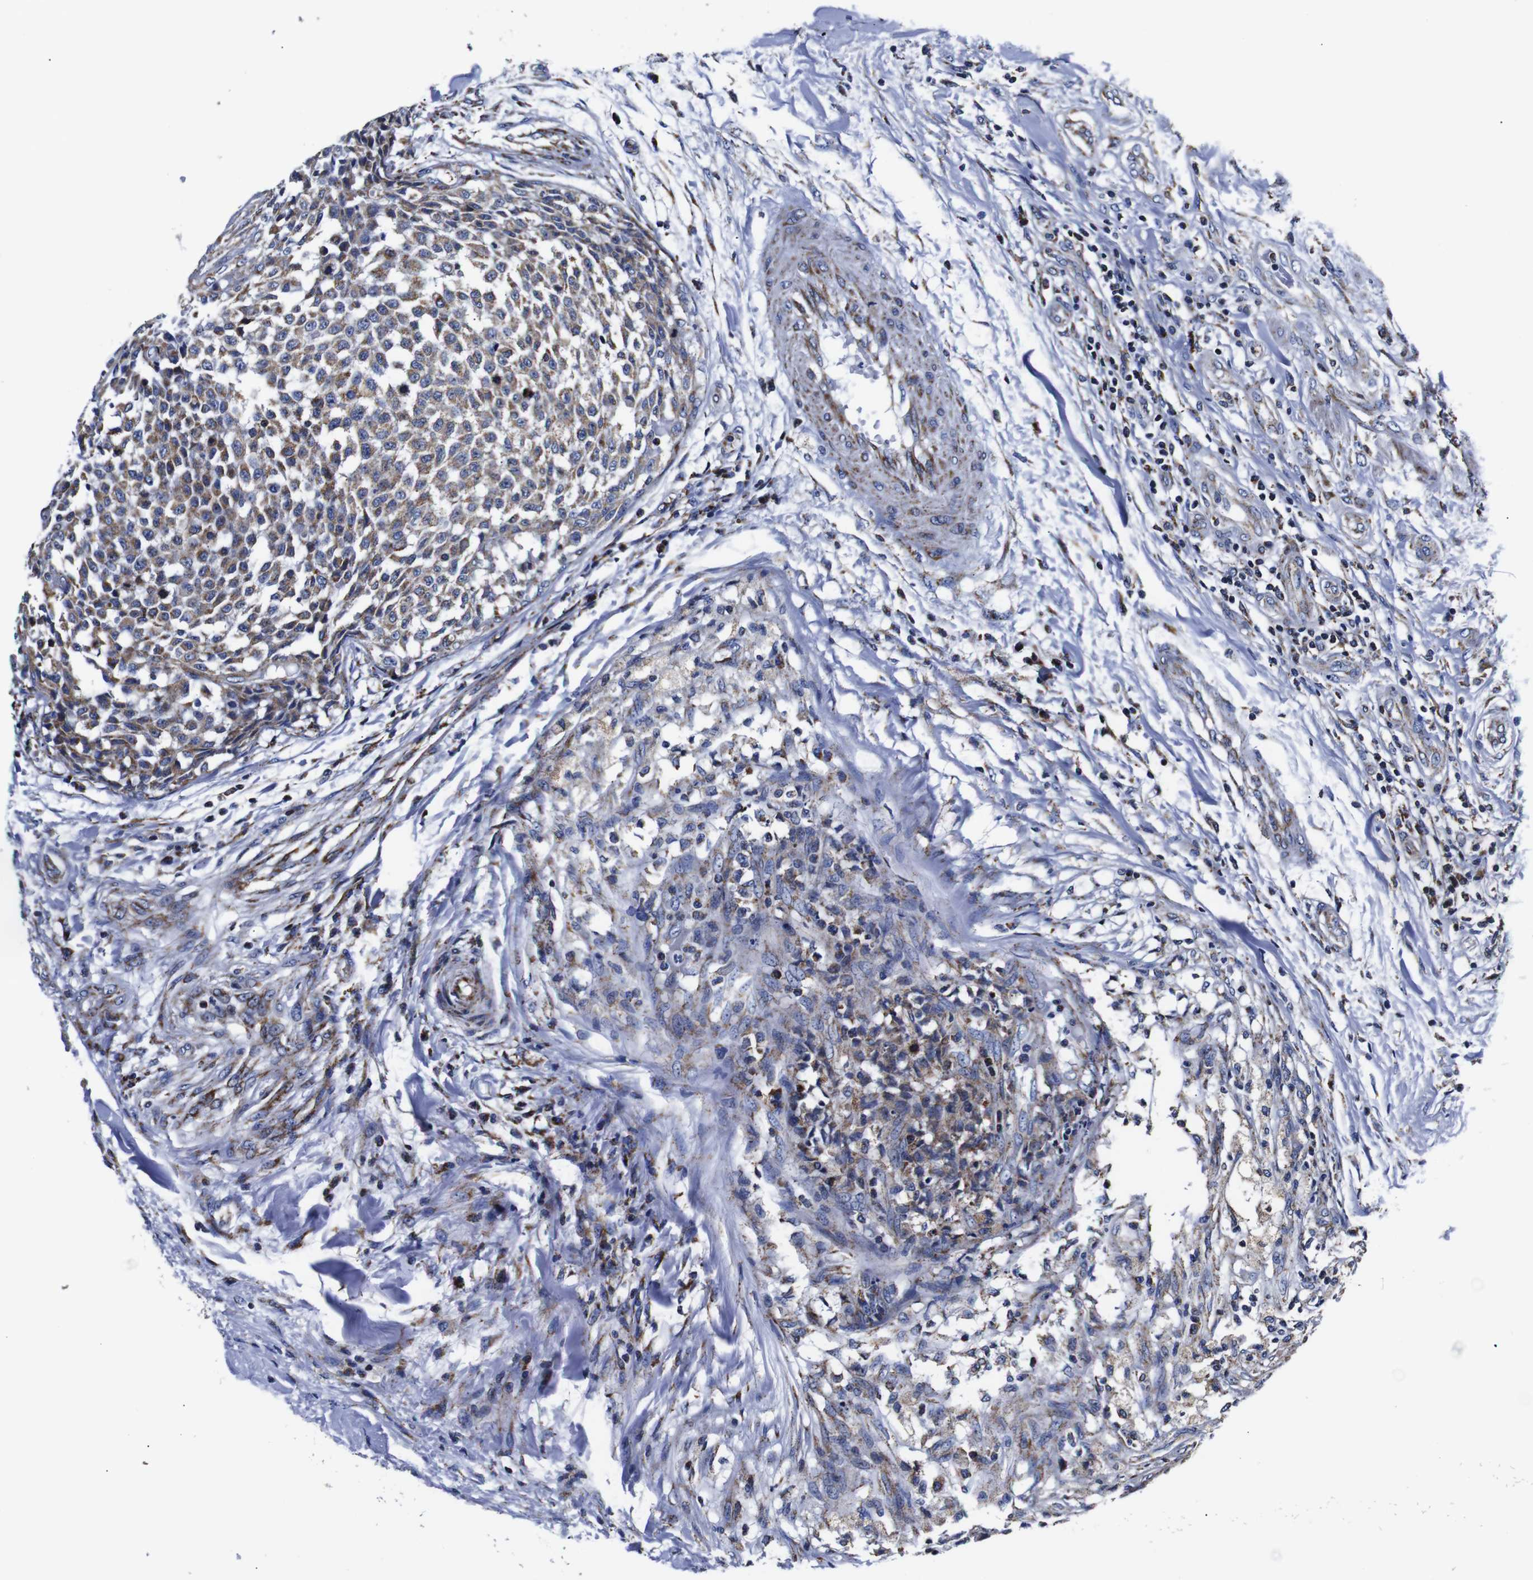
{"staining": {"intensity": "moderate", "quantity": ">75%", "location": "cytoplasmic/membranous"}, "tissue": "testis cancer", "cell_type": "Tumor cells", "image_type": "cancer", "snomed": [{"axis": "morphology", "description": "Seminoma, NOS"}, {"axis": "topography", "description": "Testis"}], "caption": "IHC of testis cancer displays medium levels of moderate cytoplasmic/membranous expression in about >75% of tumor cells.", "gene": "FKBP9", "patient": {"sex": "male", "age": 59}}